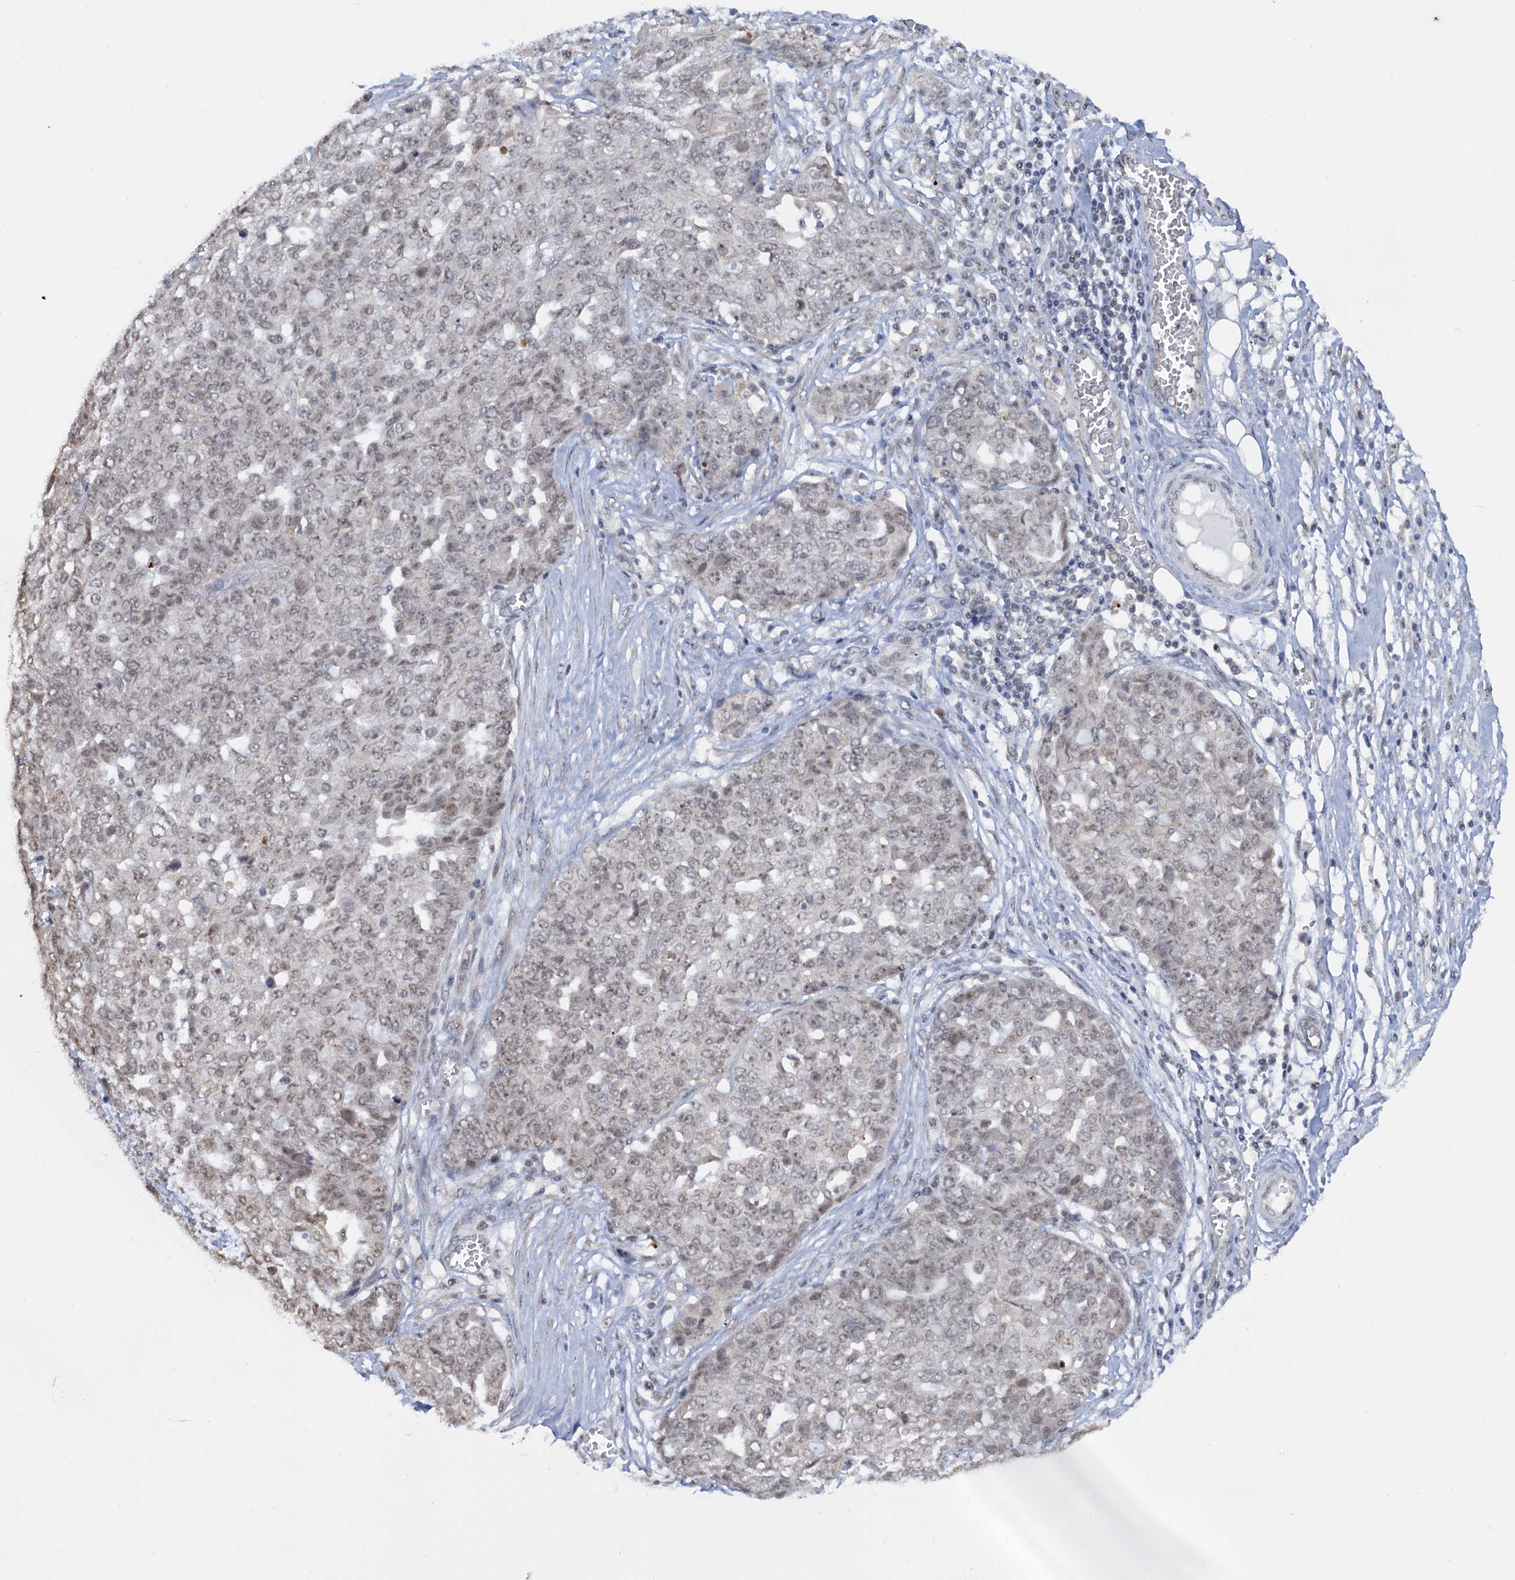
{"staining": {"intensity": "weak", "quantity": "25%-75%", "location": "nuclear"}, "tissue": "ovarian cancer", "cell_type": "Tumor cells", "image_type": "cancer", "snomed": [{"axis": "morphology", "description": "Cystadenocarcinoma, serous, NOS"}, {"axis": "topography", "description": "Soft tissue"}, {"axis": "topography", "description": "Ovary"}], "caption": "Immunohistochemical staining of ovarian cancer demonstrates low levels of weak nuclear expression in approximately 25%-75% of tumor cells.", "gene": "NAT10", "patient": {"sex": "female", "age": 57}}